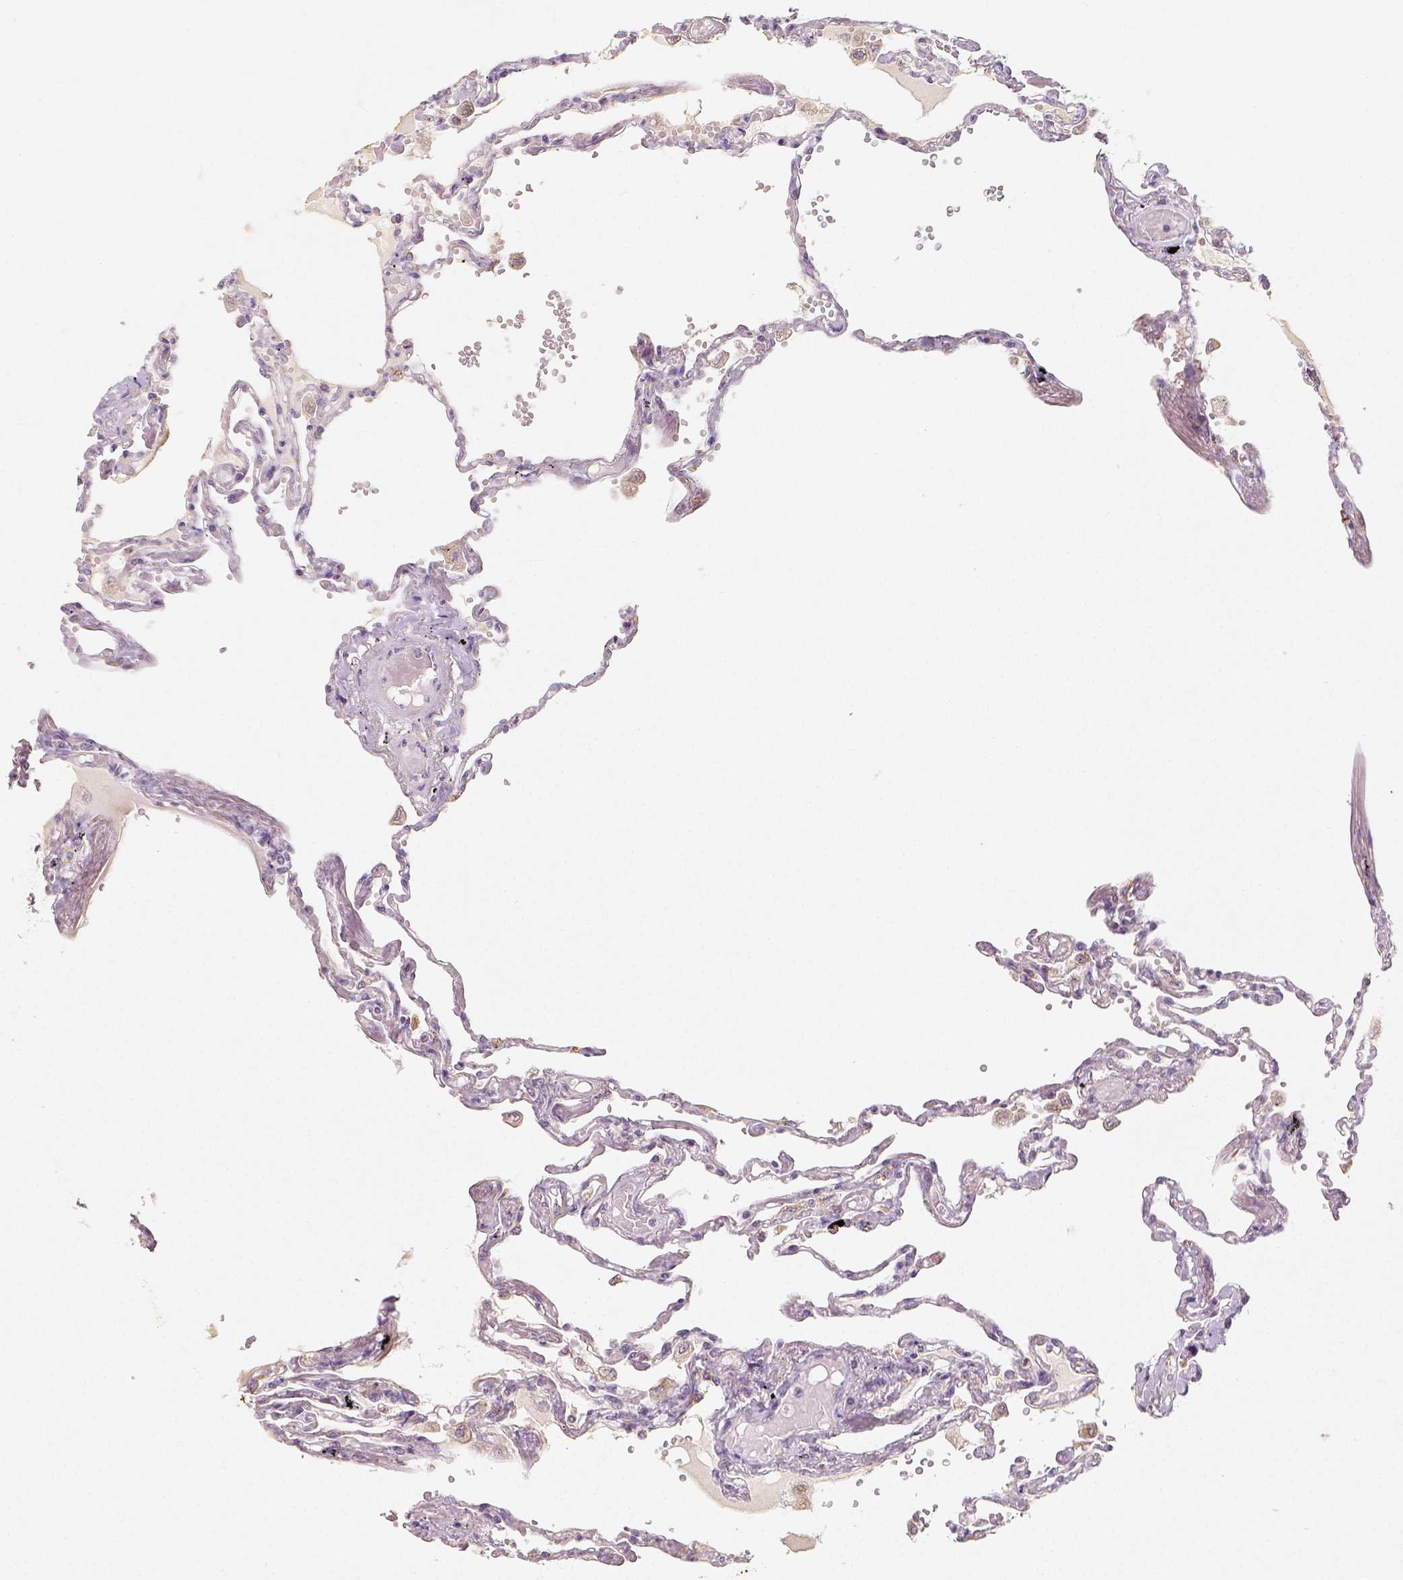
{"staining": {"intensity": "moderate", "quantity": "<25%", "location": "cytoplasmic/membranous"}, "tissue": "lung", "cell_type": "Alveolar cells", "image_type": "normal", "snomed": [{"axis": "morphology", "description": "Normal tissue, NOS"}, {"axis": "morphology", "description": "Adenocarcinoma, NOS"}, {"axis": "topography", "description": "Cartilage tissue"}, {"axis": "topography", "description": "Lung"}], "caption": "This image demonstrates IHC staining of normal human lung, with low moderate cytoplasmic/membranous positivity in approximately <25% of alveolar cells.", "gene": "PGAM5", "patient": {"sex": "female", "age": 67}}